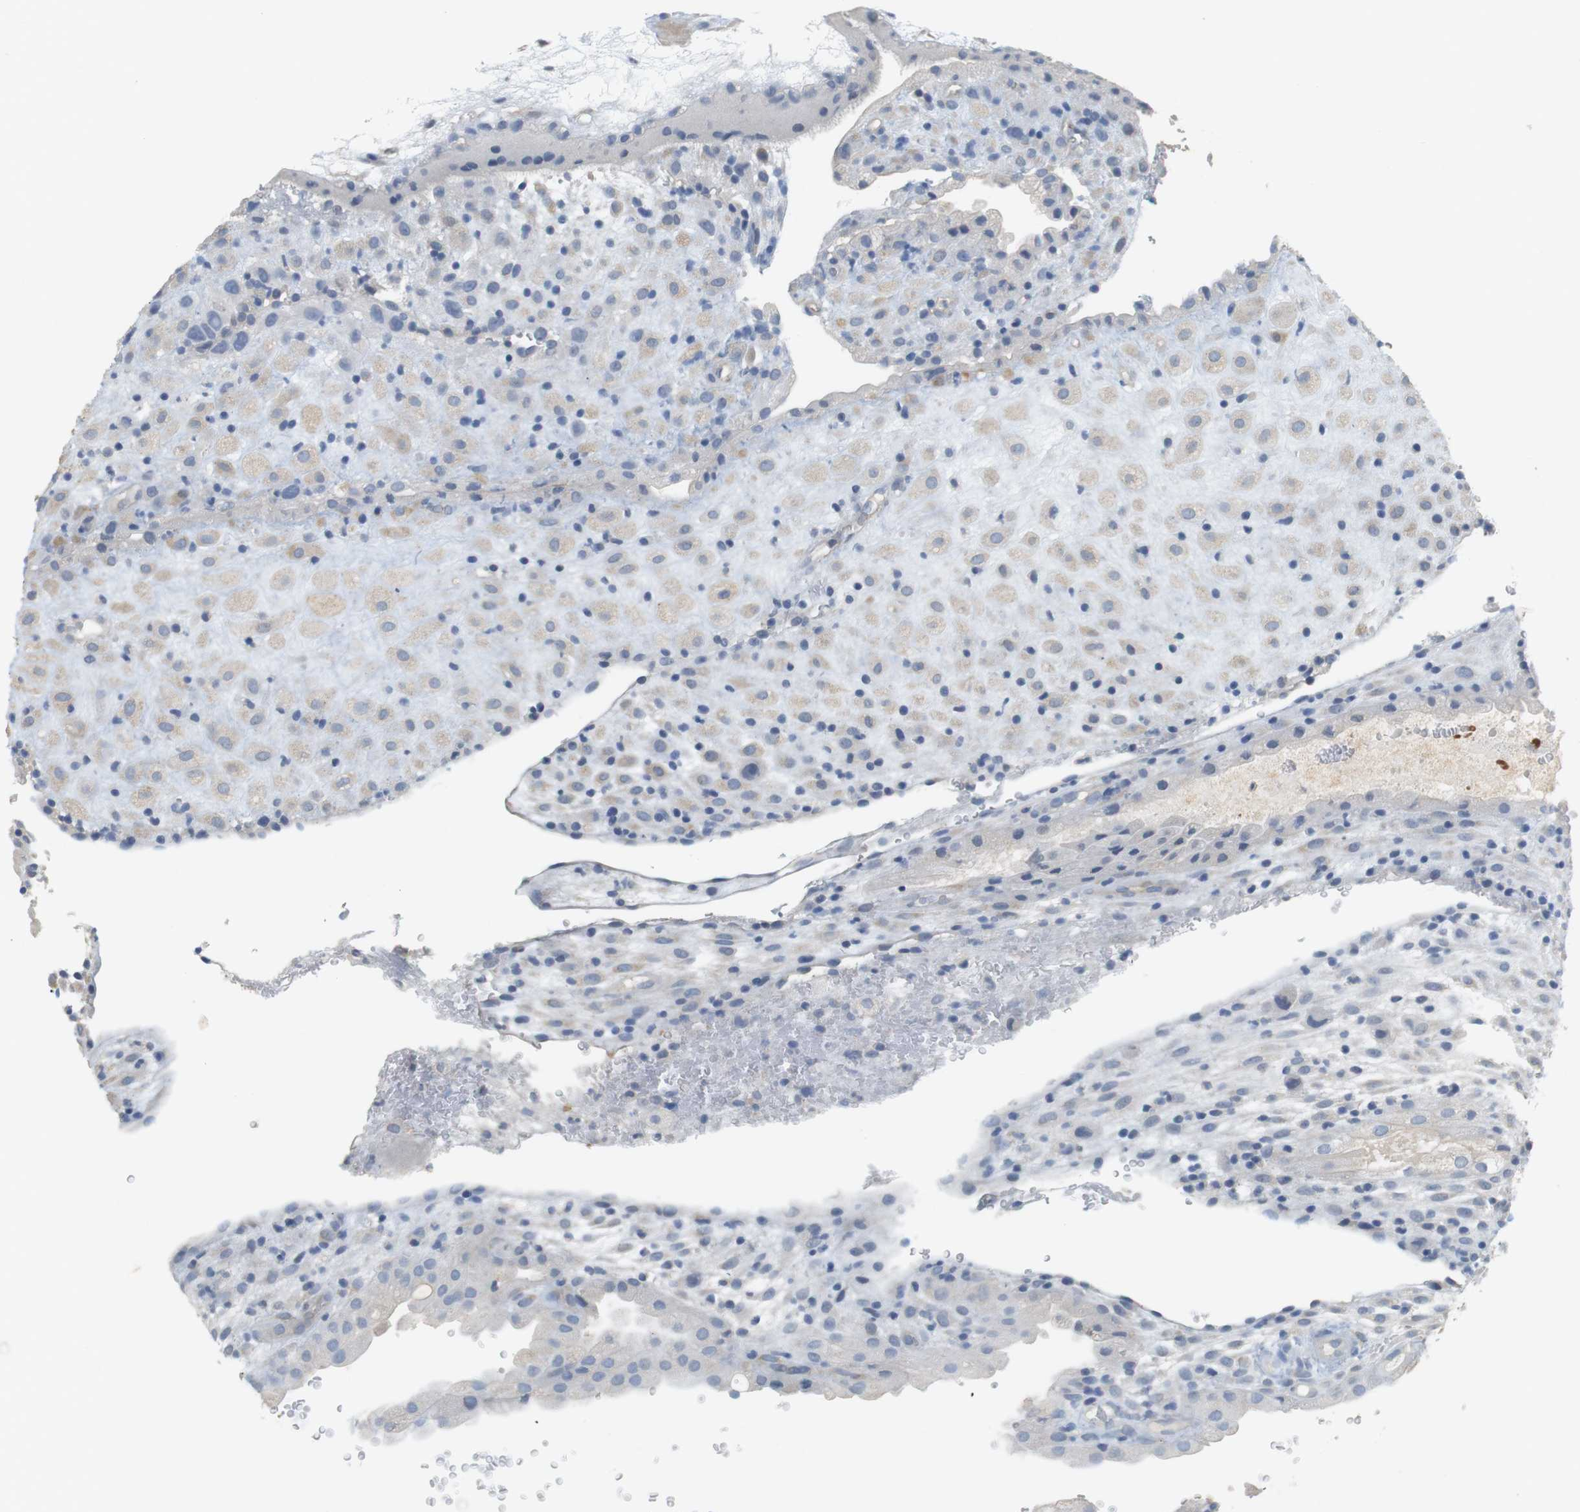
{"staining": {"intensity": "negative", "quantity": "none", "location": "none"}, "tissue": "placenta", "cell_type": "Decidual cells", "image_type": "normal", "snomed": [{"axis": "morphology", "description": "Normal tissue, NOS"}, {"axis": "topography", "description": "Placenta"}], "caption": "Immunohistochemistry (IHC) of benign placenta displays no expression in decidual cells. (DAB immunohistochemistry (IHC), high magnification).", "gene": "OSR1", "patient": {"sex": "female", "age": 19}}